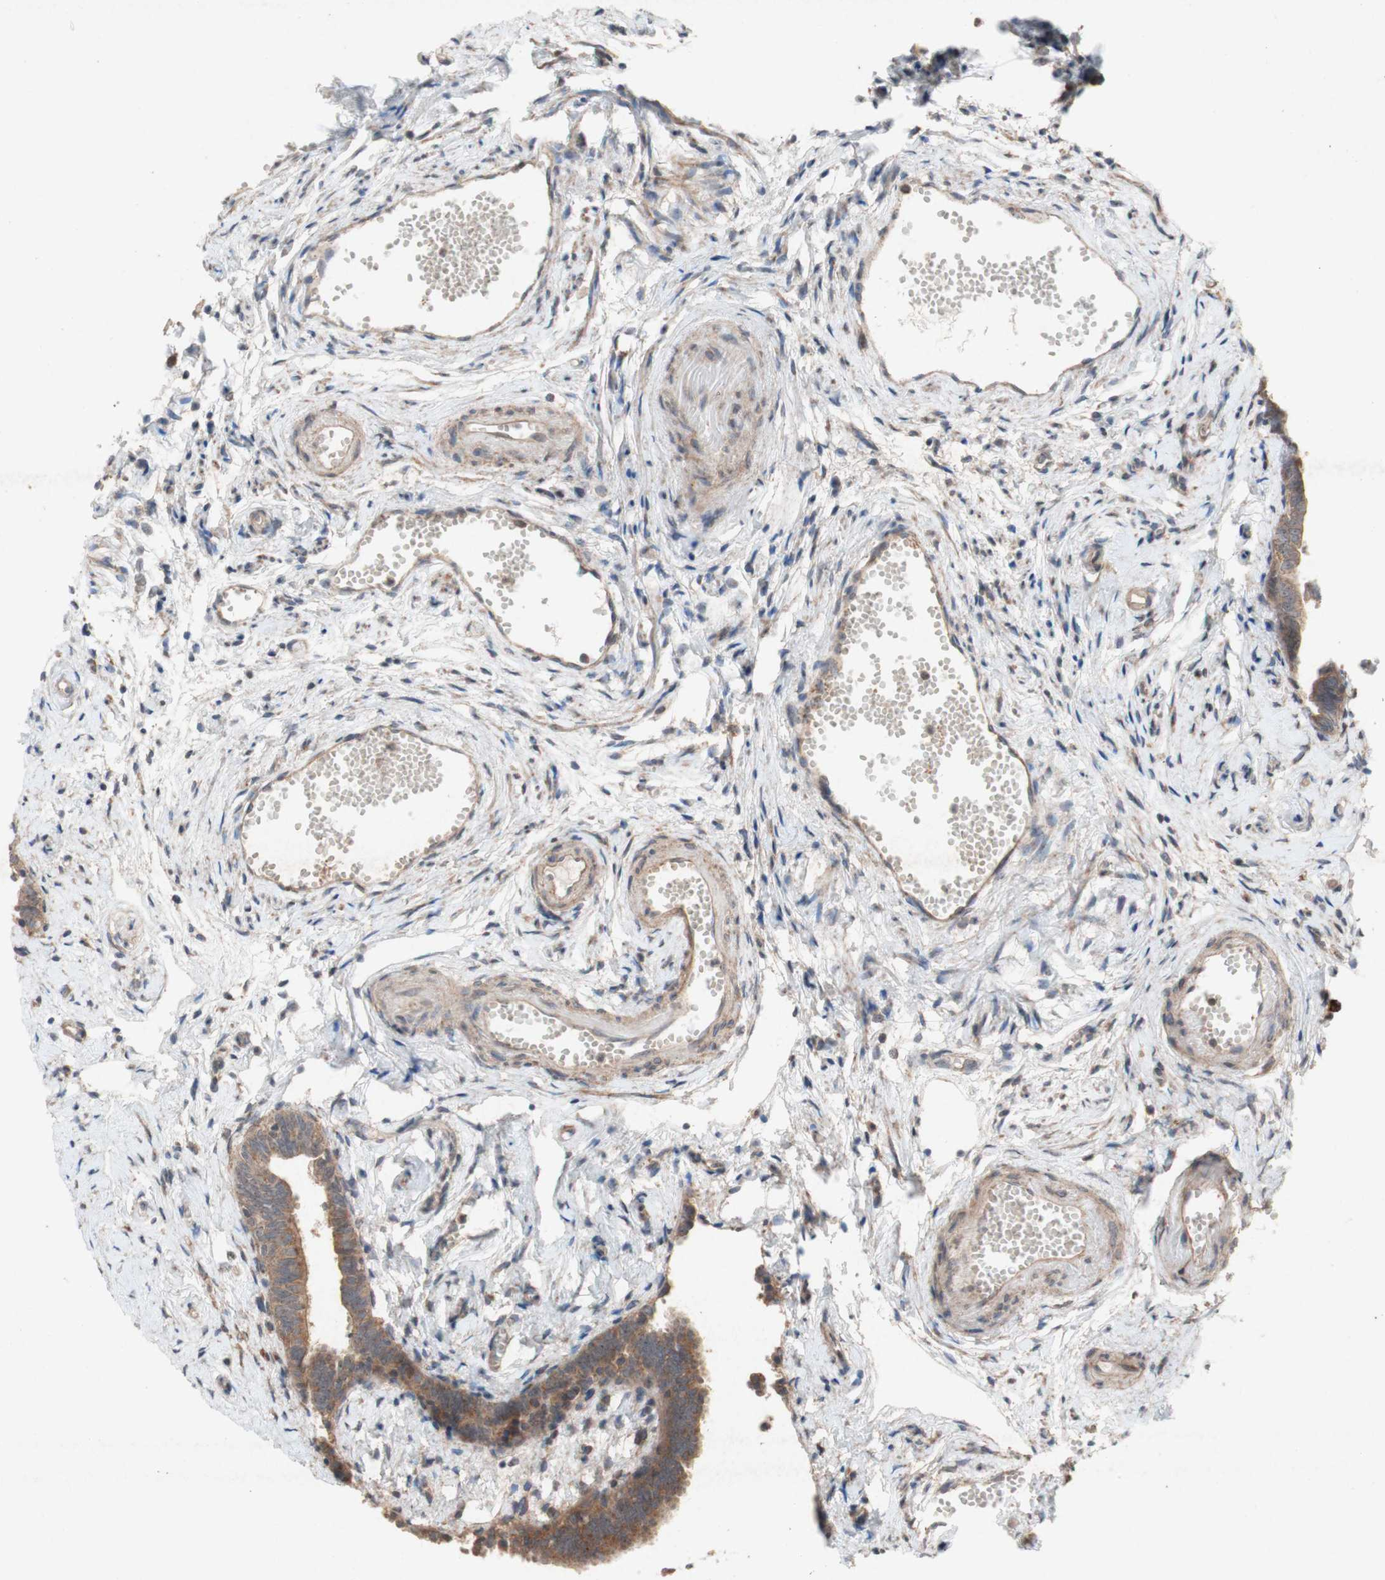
{"staining": {"intensity": "moderate", "quantity": ">75%", "location": "cytoplasmic/membranous"}, "tissue": "fallopian tube", "cell_type": "Glandular cells", "image_type": "normal", "snomed": [{"axis": "morphology", "description": "Normal tissue, NOS"}, {"axis": "topography", "description": "Fallopian tube"}], "caption": "This is an image of immunohistochemistry staining of normal fallopian tube, which shows moderate staining in the cytoplasmic/membranous of glandular cells.", "gene": "ATP6V1F", "patient": {"sex": "female", "age": 71}}